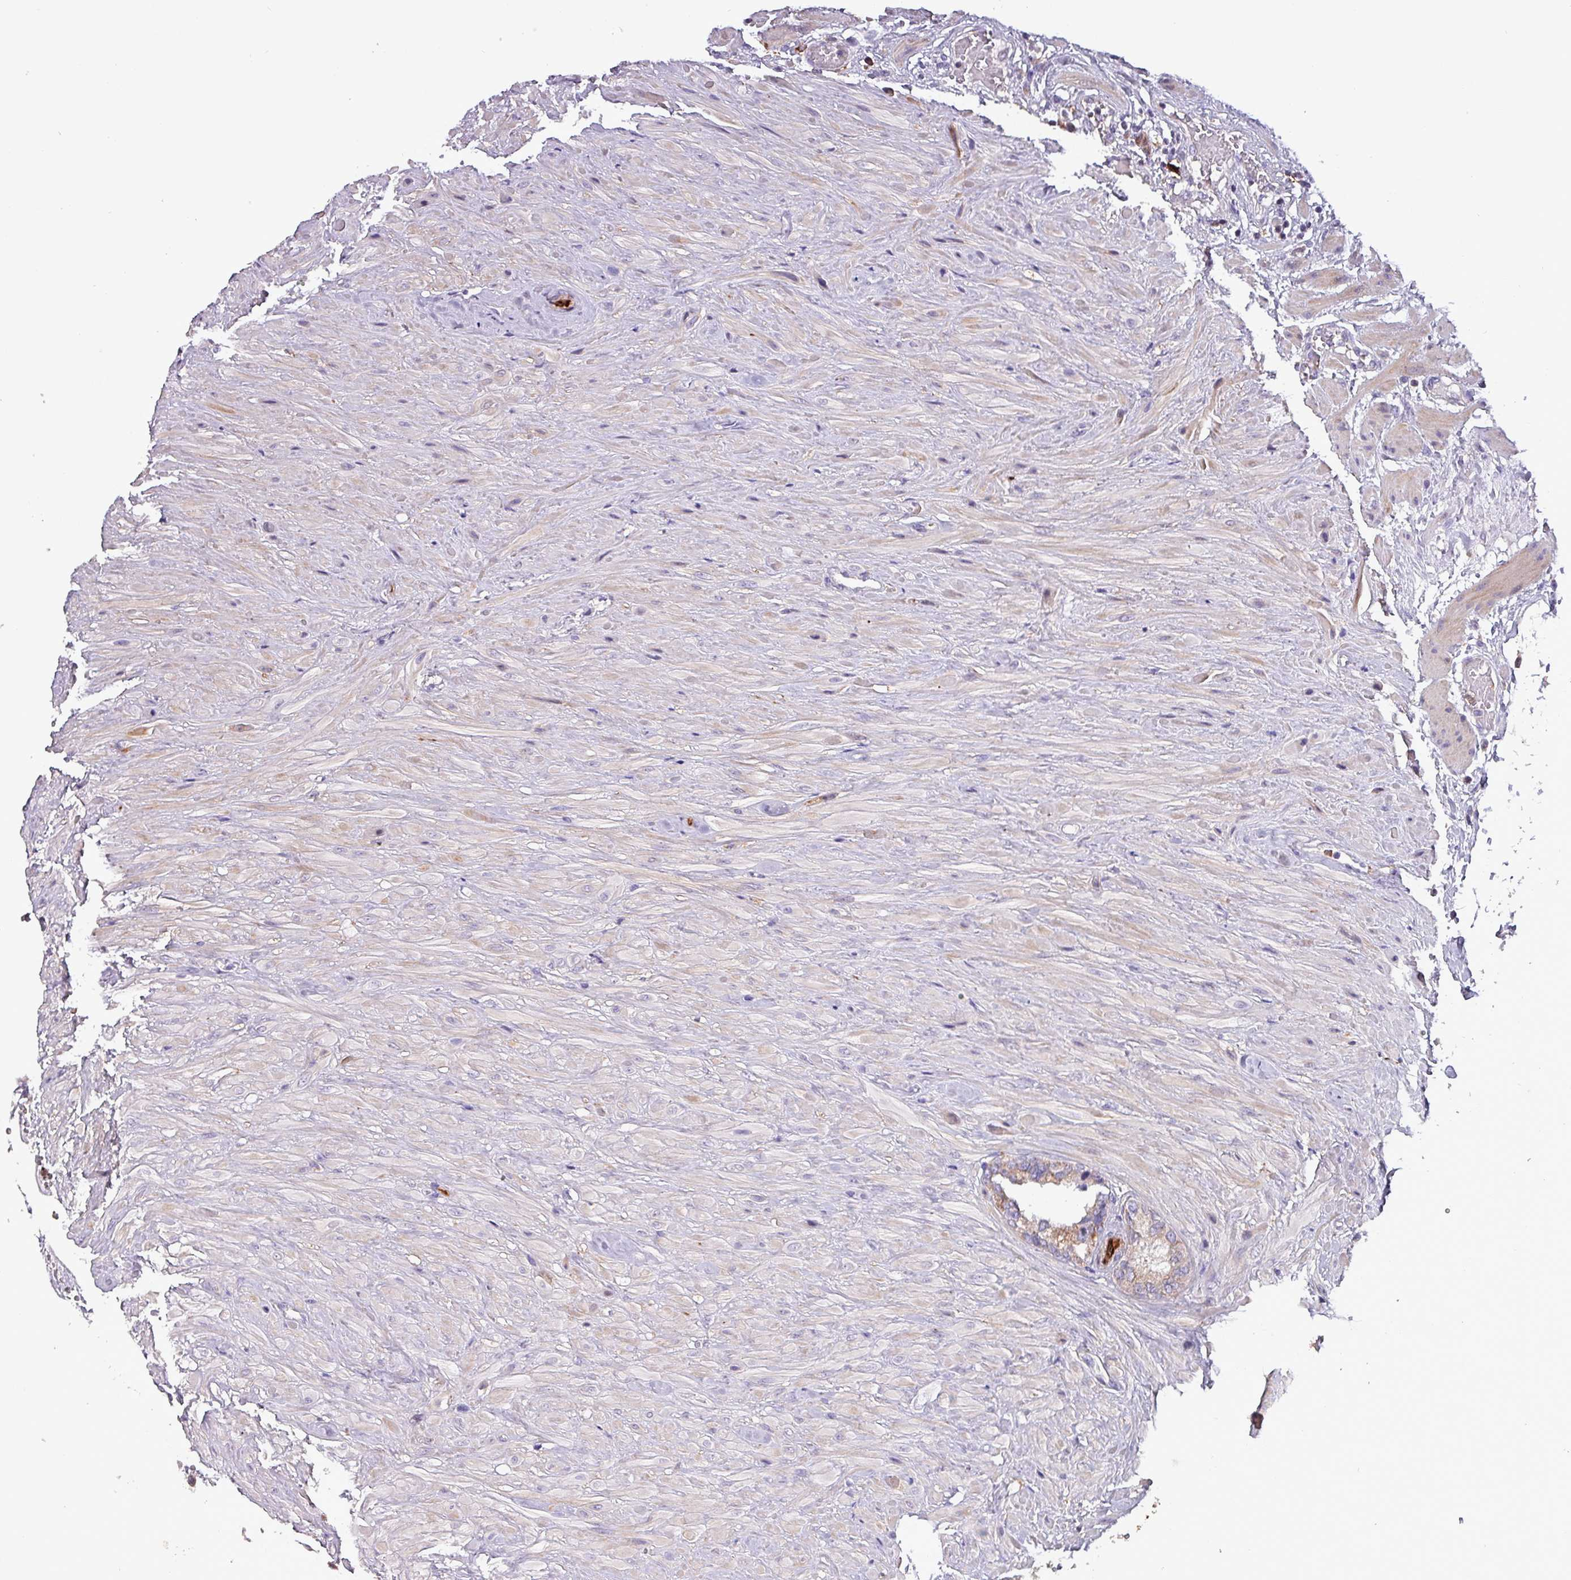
{"staining": {"intensity": "moderate", "quantity": ">75%", "location": "cytoplasmic/membranous"}, "tissue": "seminal vesicle", "cell_type": "Glandular cells", "image_type": "normal", "snomed": [{"axis": "morphology", "description": "Normal tissue, NOS"}, {"axis": "topography", "description": "Seminal veicle"}, {"axis": "topography", "description": "Peripheral nerve tissue"}], "caption": "IHC of unremarkable human seminal vesicle shows medium levels of moderate cytoplasmic/membranous expression in approximately >75% of glandular cells.", "gene": "SCIN", "patient": {"sex": "male", "age": 67}}